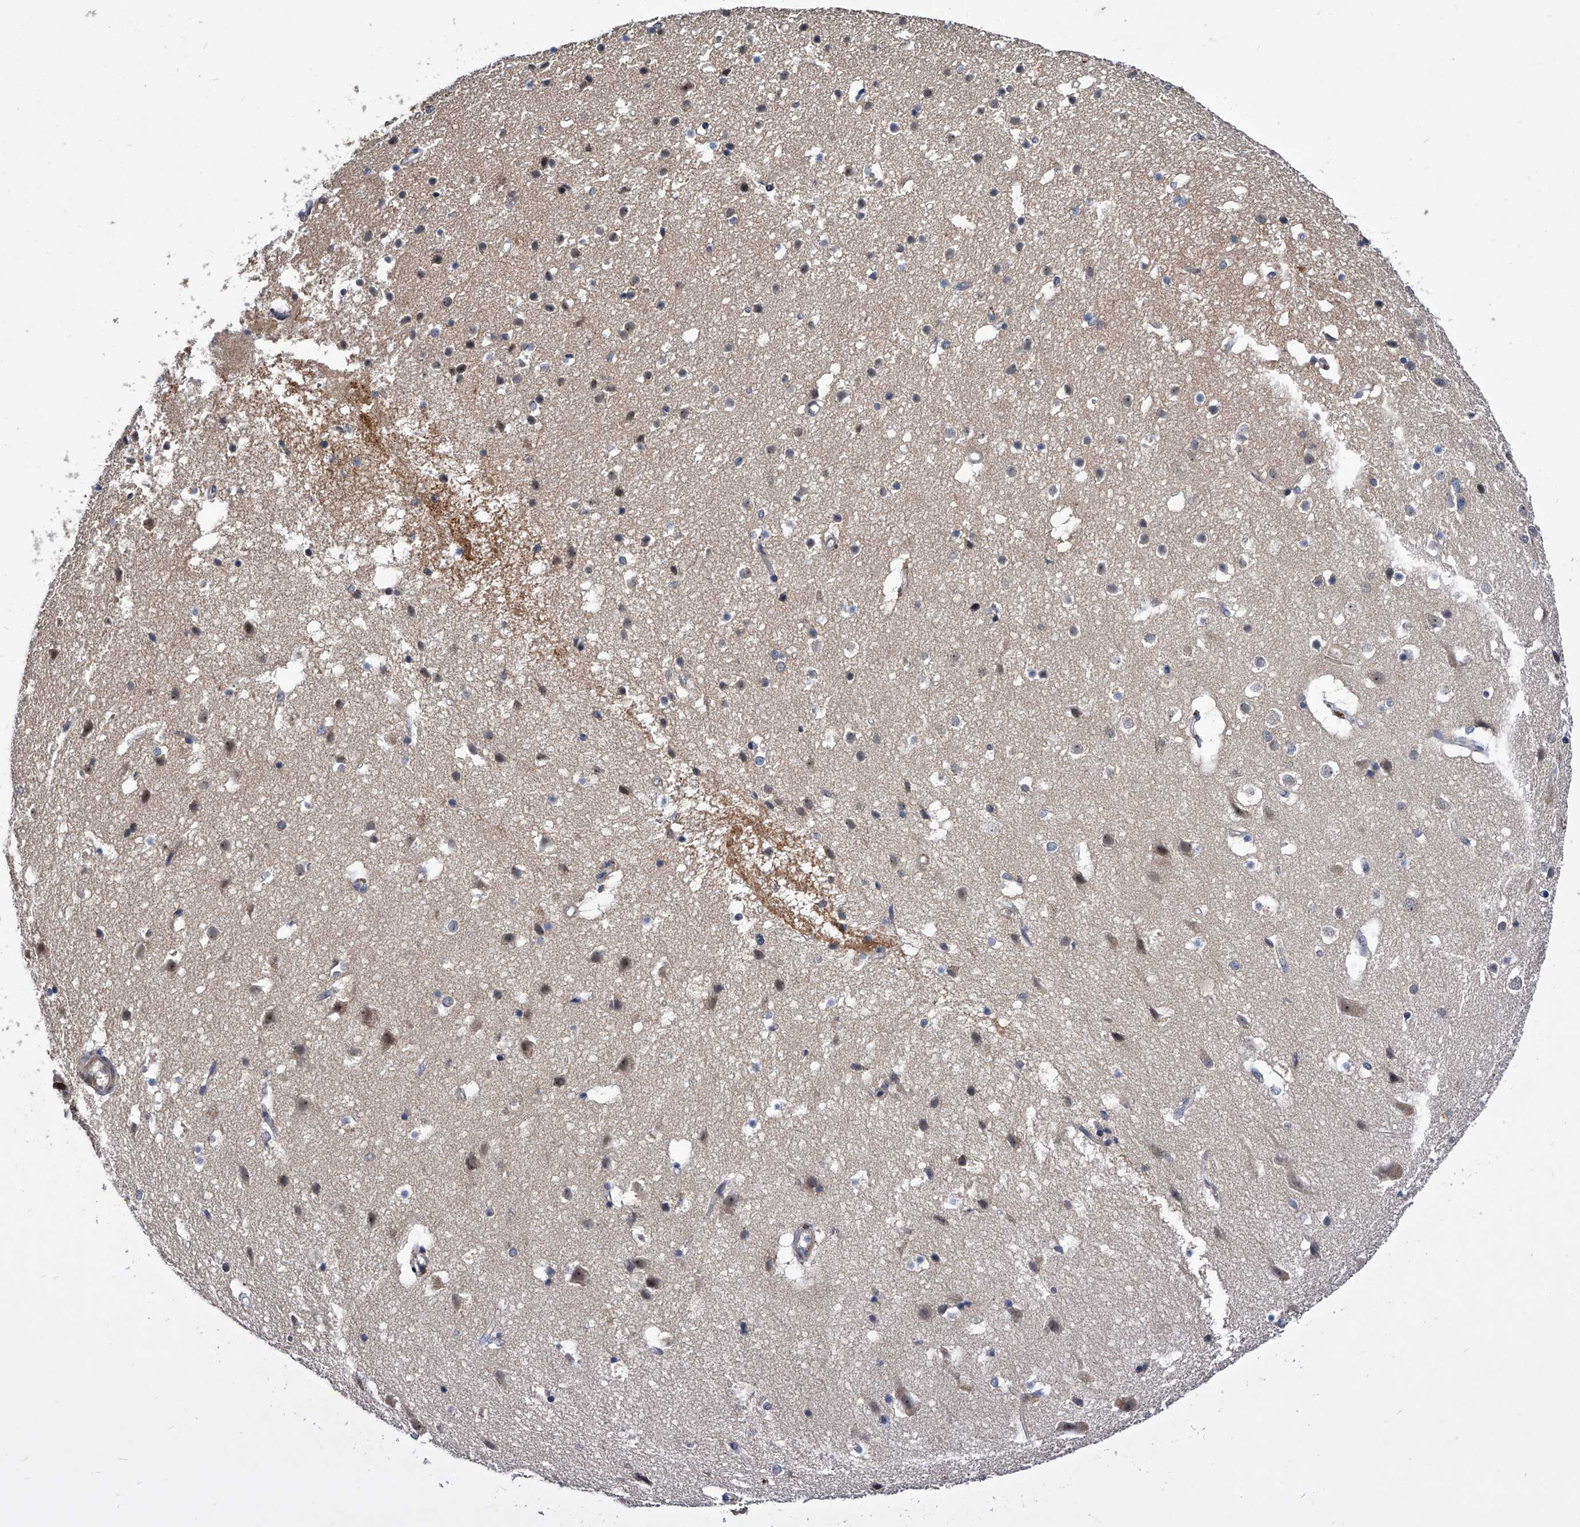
{"staining": {"intensity": "negative", "quantity": "none", "location": "none"}, "tissue": "cerebral cortex", "cell_type": "Endothelial cells", "image_type": "normal", "snomed": [{"axis": "morphology", "description": "Normal tissue, NOS"}, {"axis": "topography", "description": "Cerebral cortex"}], "caption": "Protein analysis of benign cerebral cortex shows no significant staining in endothelial cells.", "gene": "ZNF30", "patient": {"sex": "male", "age": 54}}